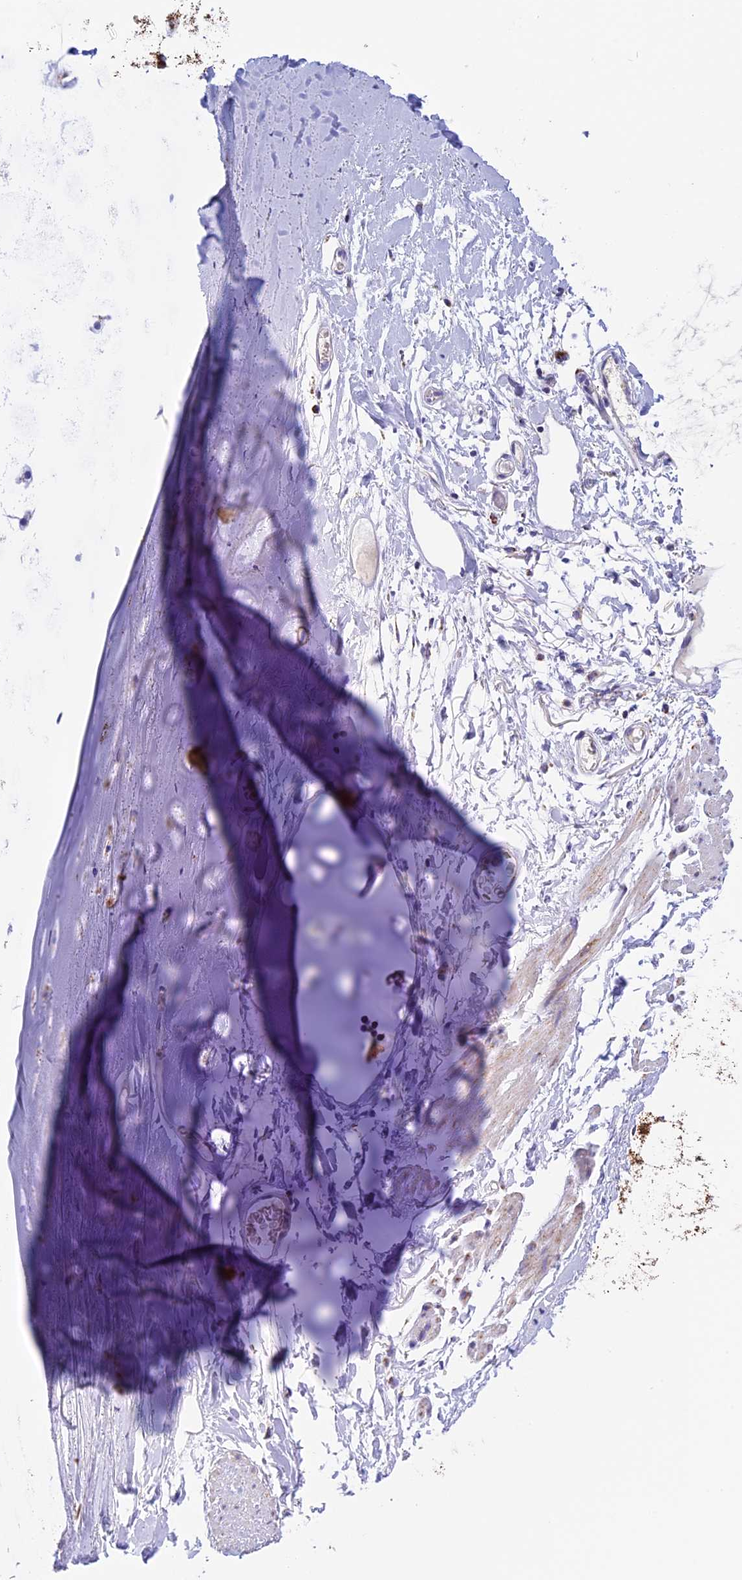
{"staining": {"intensity": "negative", "quantity": "none", "location": "none"}, "tissue": "adipose tissue", "cell_type": "Adipocytes", "image_type": "normal", "snomed": [{"axis": "morphology", "description": "Normal tissue, NOS"}, {"axis": "topography", "description": "Lymph node"}, {"axis": "topography", "description": "Bronchus"}], "caption": "IHC micrograph of unremarkable adipose tissue stained for a protein (brown), which demonstrates no positivity in adipocytes. (Stains: DAB immunohistochemistry with hematoxylin counter stain, Microscopy: brightfield microscopy at high magnification).", "gene": "KCNG1", "patient": {"sex": "male", "age": 63}}